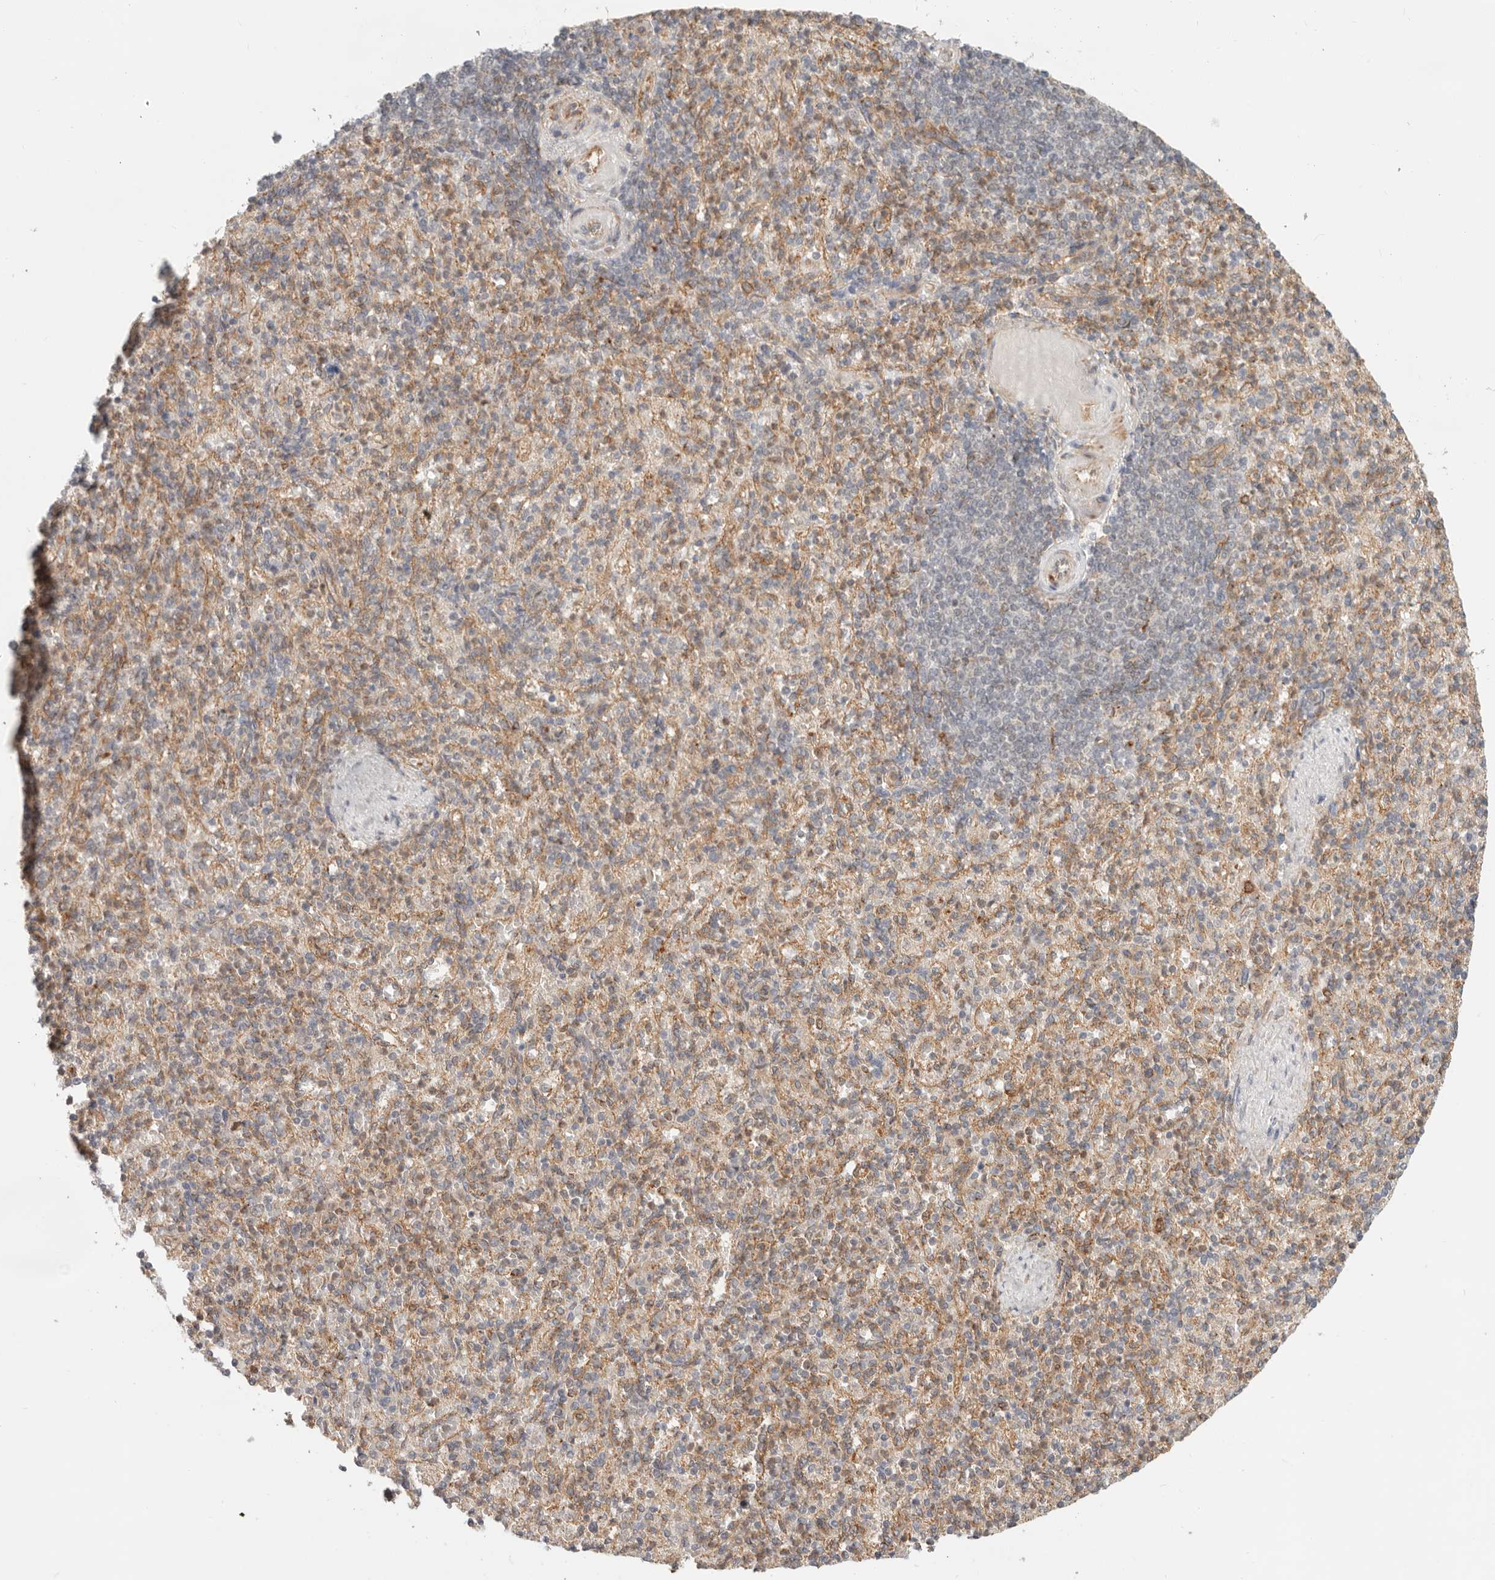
{"staining": {"intensity": "weak", "quantity": "25%-75%", "location": "cytoplasmic/membranous"}, "tissue": "spleen", "cell_type": "Cells in red pulp", "image_type": "normal", "snomed": [{"axis": "morphology", "description": "Normal tissue, NOS"}, {"axis": "topography", "description": "Spleen"}], "caption": "Human spleen stained with a protein marker exhibits weak staining in cells in red pulp.", "gene": "HEXD", "patient": {"sex": "female", "age": 74}}